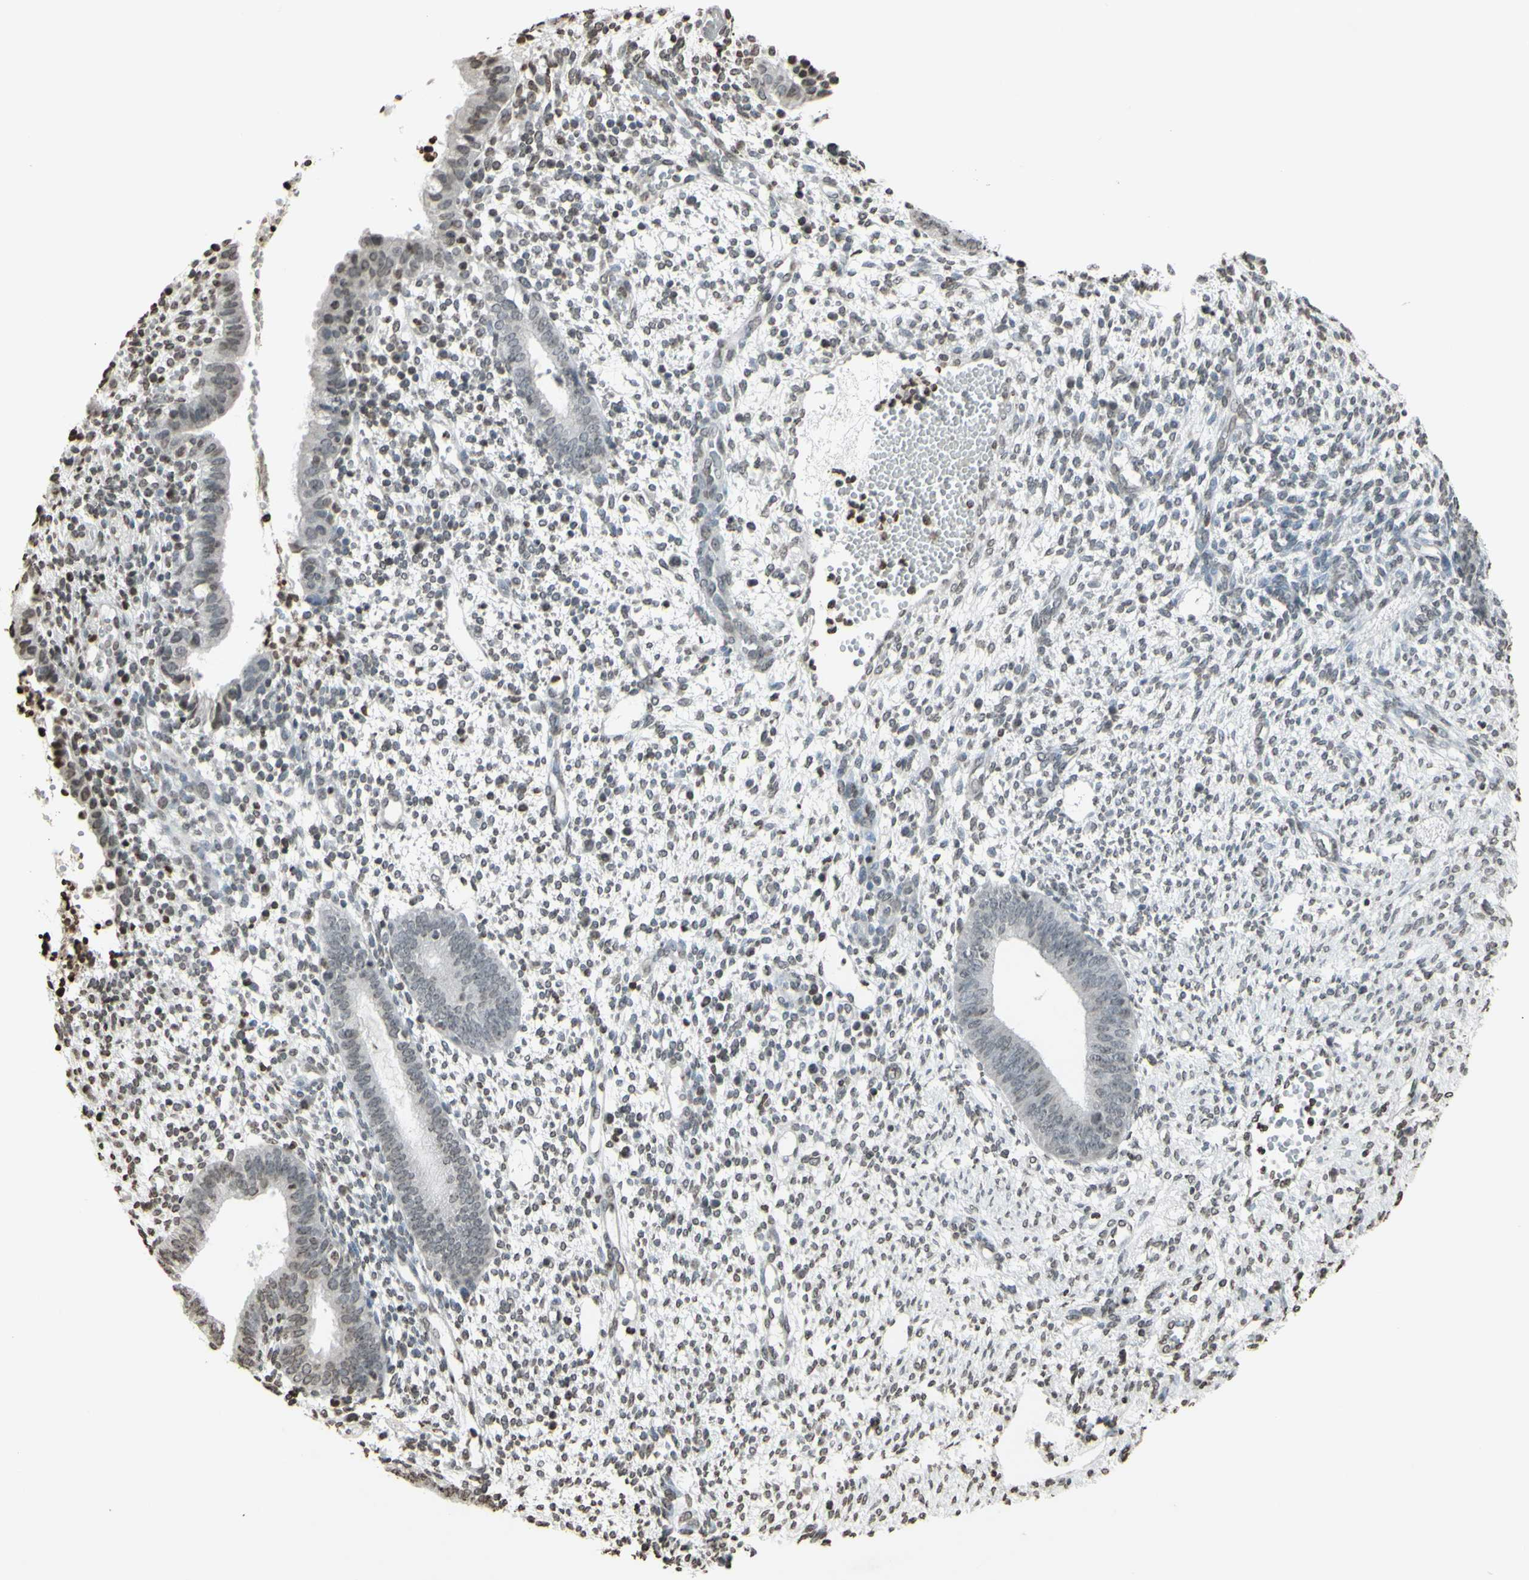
{"staining": {"intensity": "weak", "quantity": "<25%", "location": "nuclear"}, "tissue": "endometrium", "cell_type": "Cells in endometrial stroma", "image_type": "normal", "snomed": [{"axis": "morphology", "description": "Normal tissue, NOS"}, {"axis": "topography", "description": "Endometrium"}], "caption": "The immunohistochemistry micrograph has no significant expression in cells in endometrial stroma of endometrium. (DAB (3,3'-diaminobenzidine) immunohistochemistry (IHC) with hematoxylin counter stain).", "gene": "CD79B", "patient": {"sex": "female", "age": 35}}